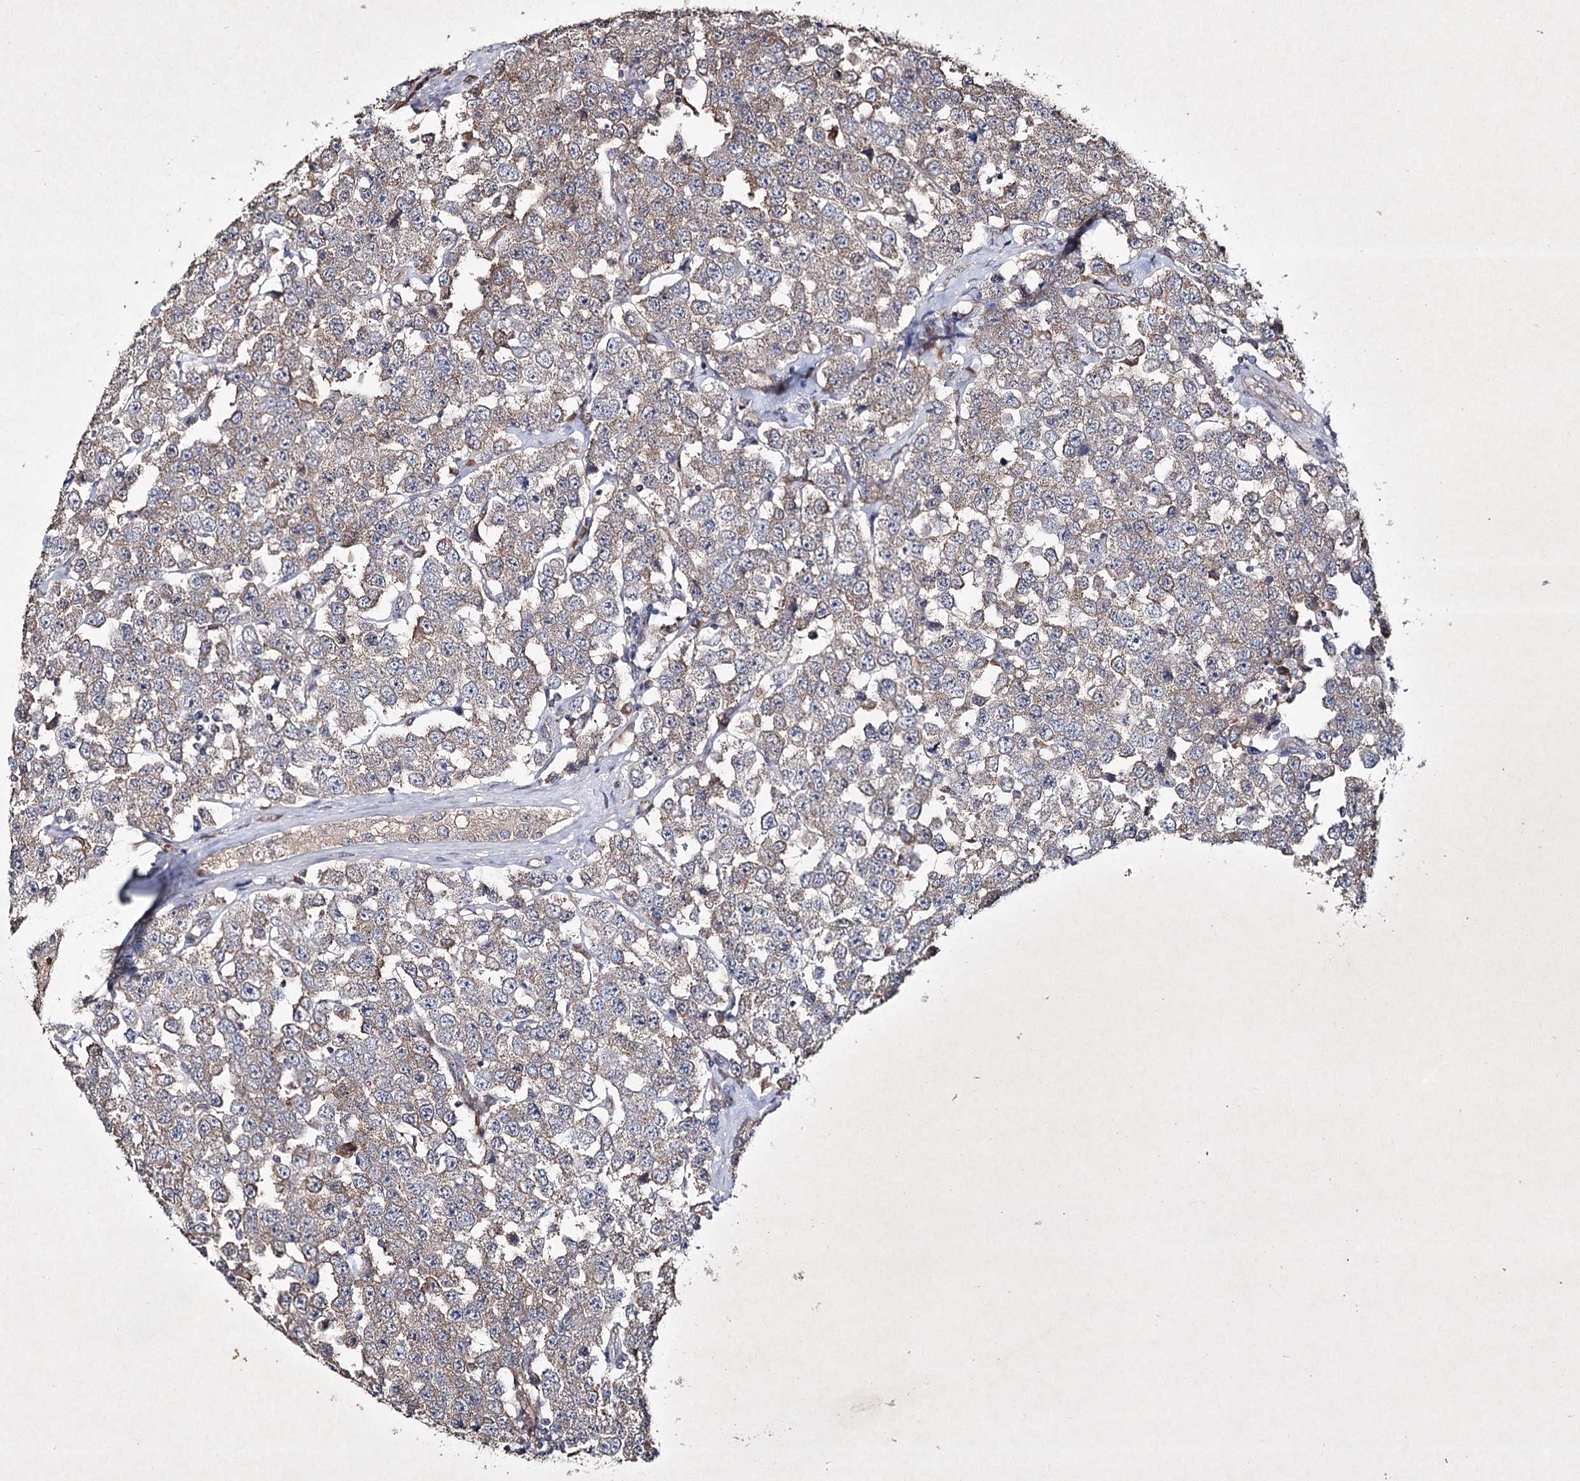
{"staining": {"intensity": "weak", "quantity": ">75%", "location": "cytoplasmic/membranous"}, "tissue": "testis cancer", "cell_type": "Tumor cells", "image_type": "cancer", "snomed": [{"axis": "morphology", "description": "Seminoma, NOS"}, {"axis": "topography", "description": "Testis"}], "caption": "This is a histology image of IHC staining of testis cancer, which shows weak positivity in the cytoplasmic/membranous of tumor cells.", "gene": "SEMA4G", "patient": {"sex": "male", "age": 28}}